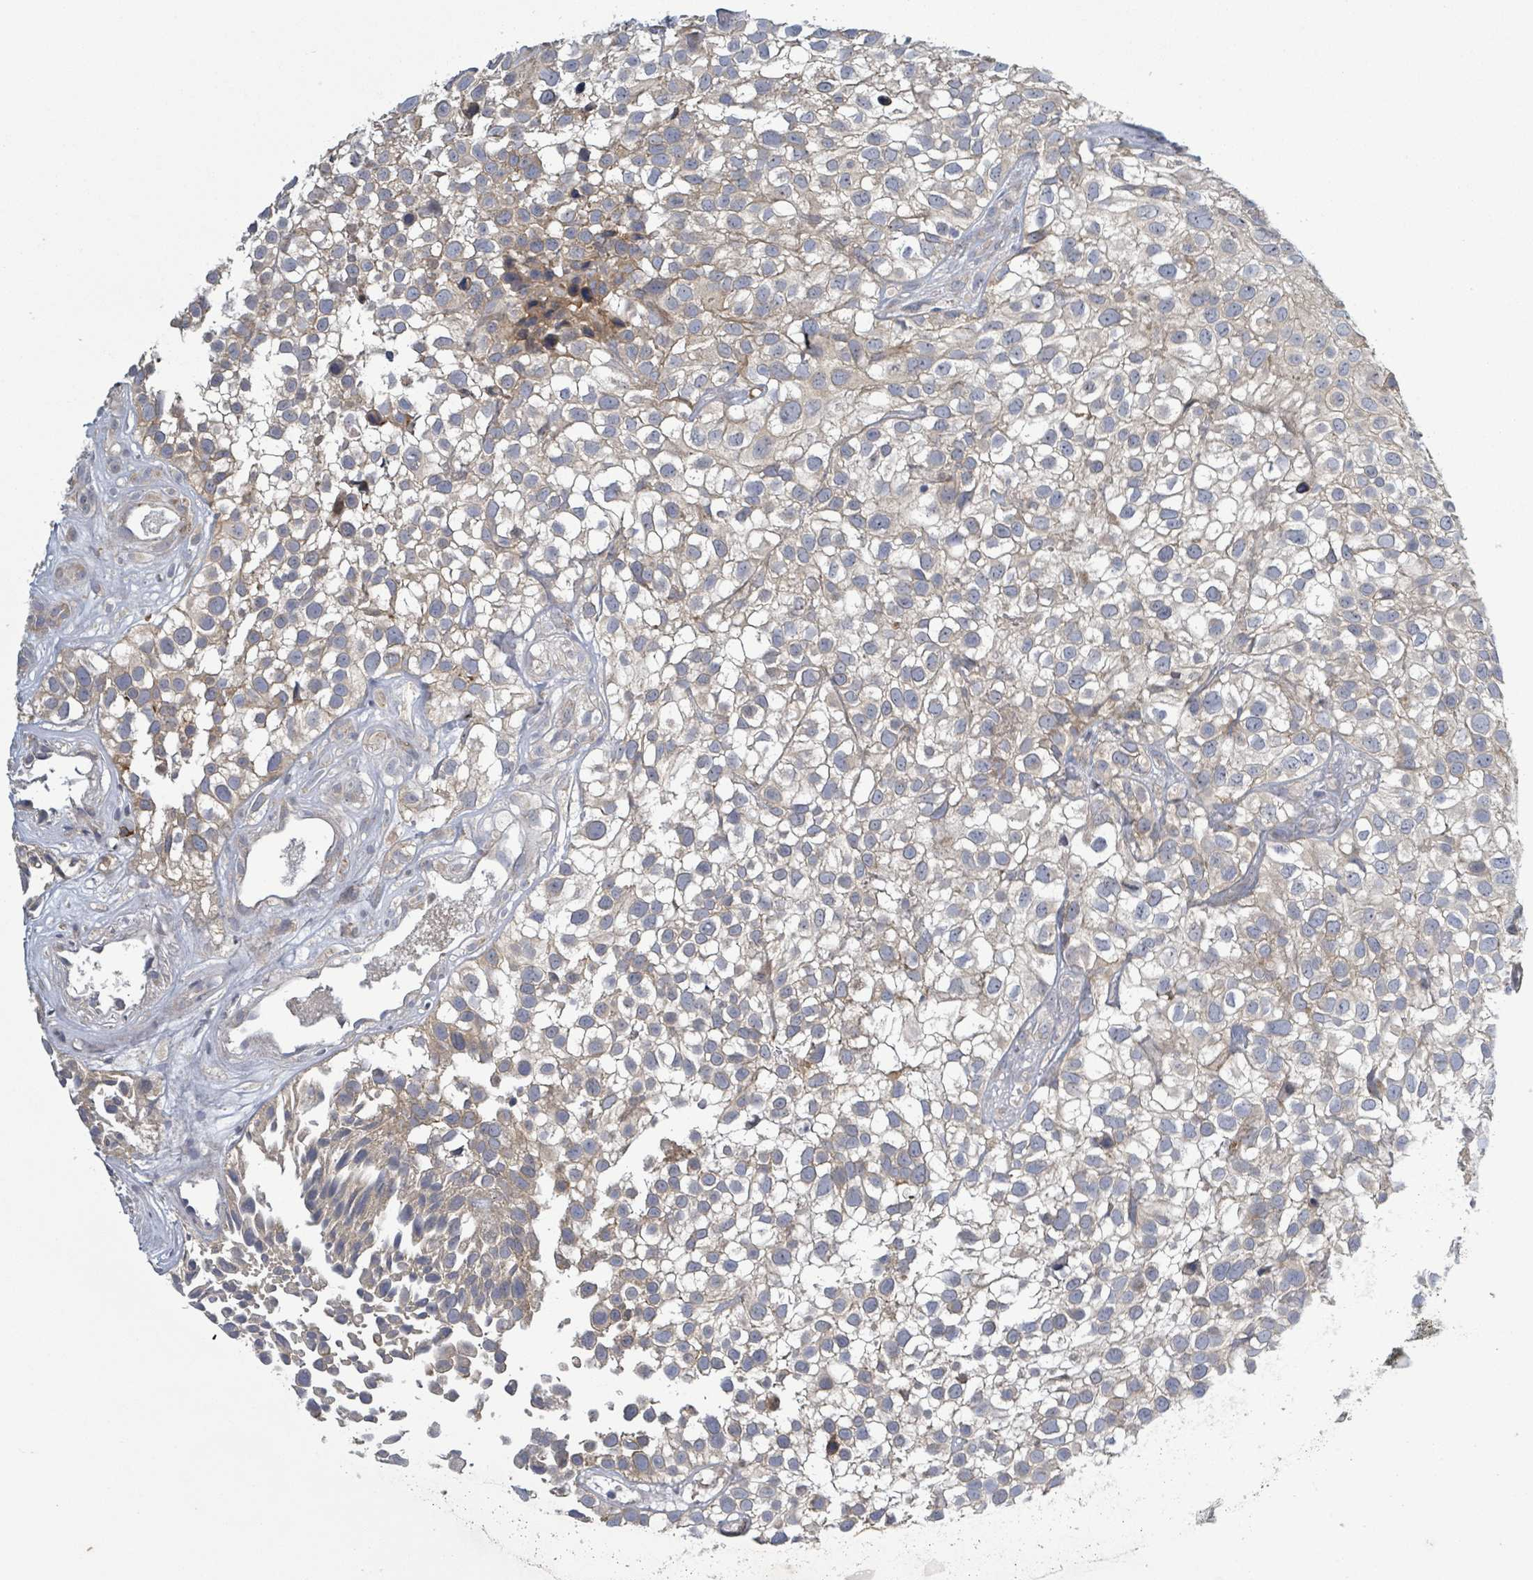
{"staining": {"intensity": "moderate", "quantity": "<25%", "location": "cytoplasmic/membranous"}, "tissue": "urothelial cancer", "cell_type": "Tumor cells", "image_type": "cancer", "snomed": [{"axis": "morphology", "description": "Urothelial carcinoma, High grade"}, {"axis": "topography", "description": "Urinary bladder"}], "caption": "Brown immunohistochemical staining in high-grade urothelial carcinoma reveals moderate cytoplasmic/membranous expression in about <25% of tumor cells.", "gene": "ATP13A1", "patient": {"sex": "male", "age": 56}}